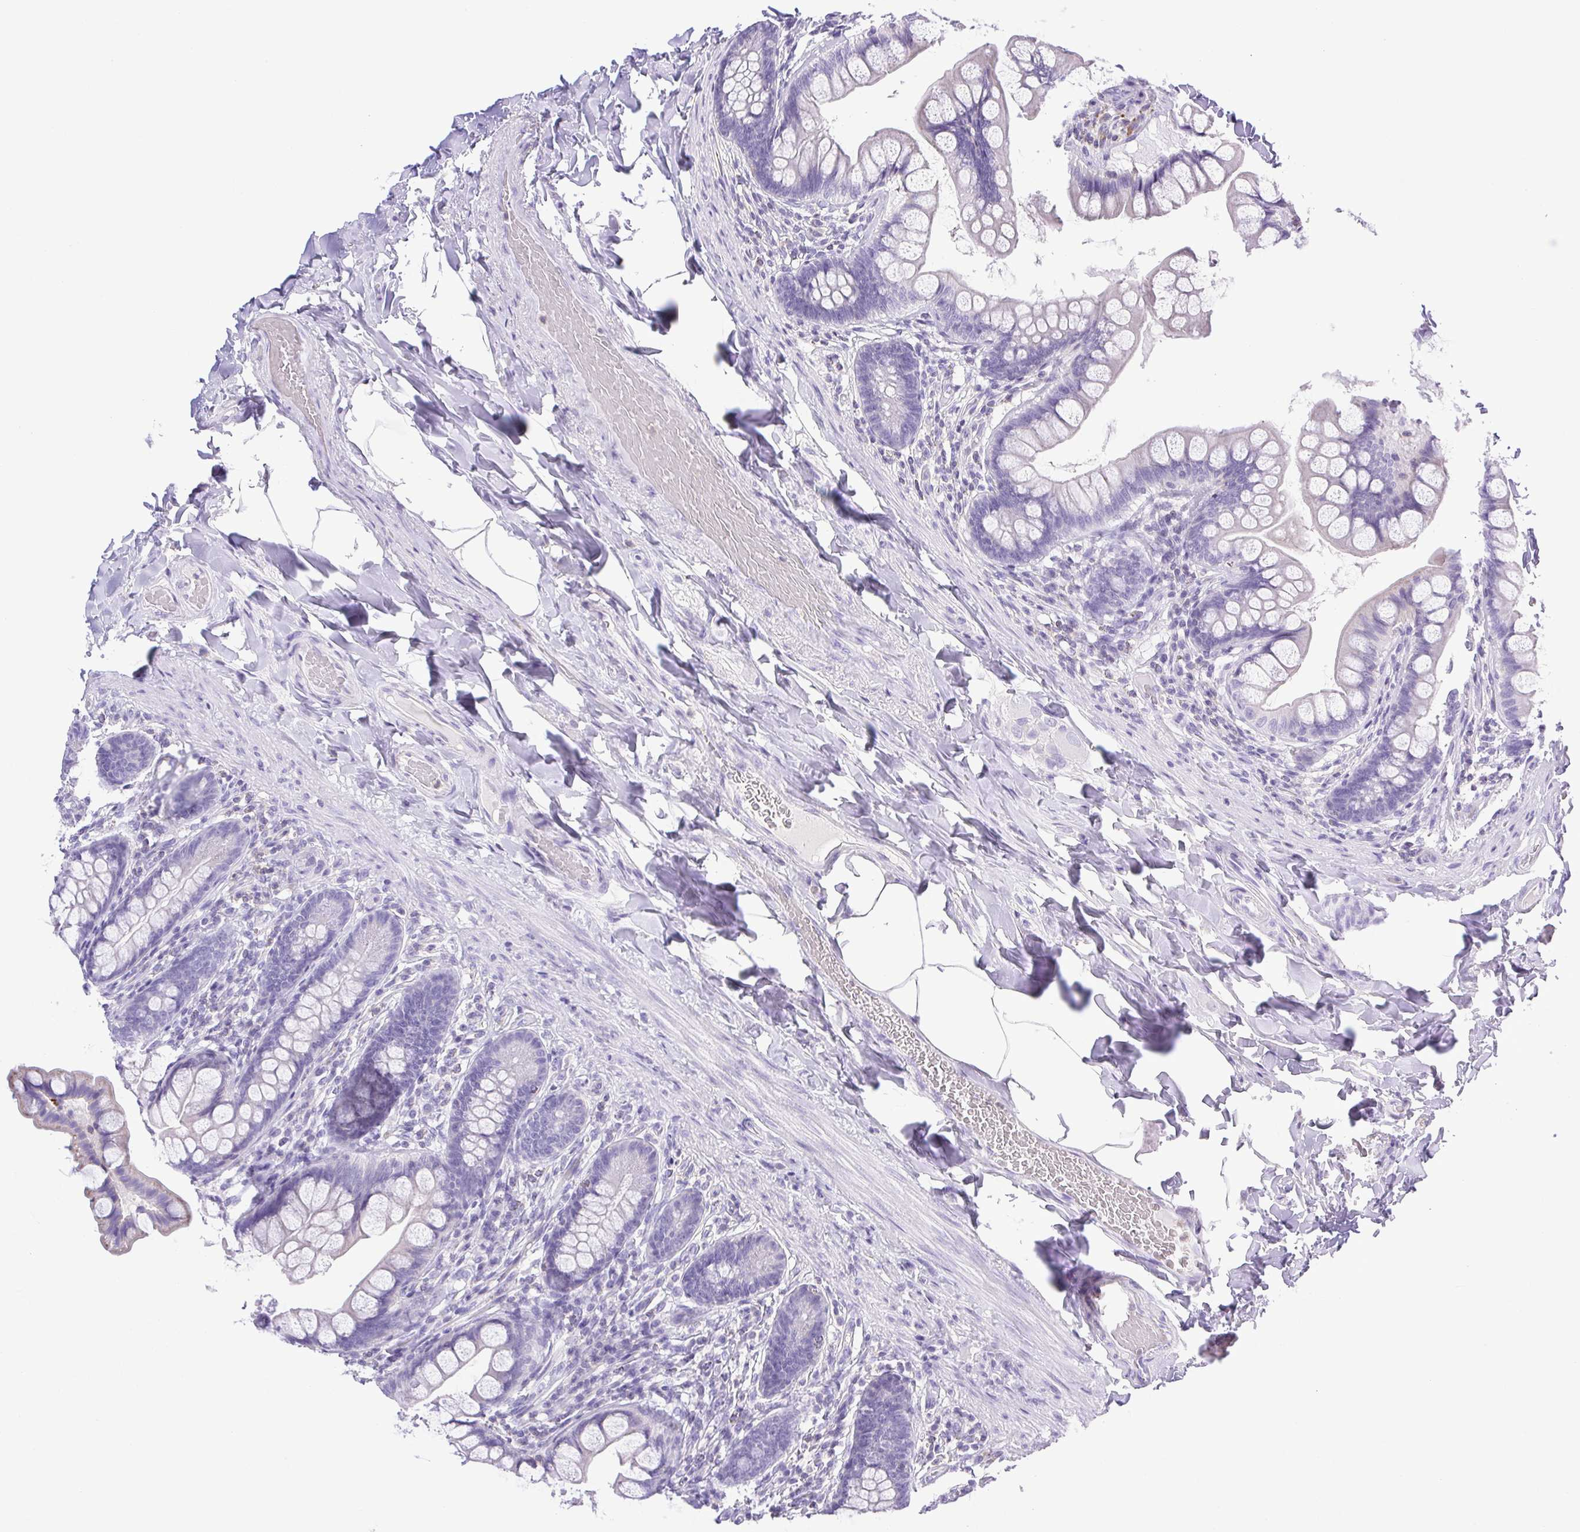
{"staining": {"intensity": "negative", "quantity": "none", "location": "none"}, "tissue": "small intestine", "cell_type": "Glandular cells", "image_type": "normal", "snomed": [{"axis": "morphology", "description": "Normal tissue, NOS"}, {"axis": "topography", "description": "Small intestine"}], "caption": "IHC of normal small intestine shows no staining in glandular cells. (Stains: DAB (3,3'-diaminobenzidine) immunohistochemistry with hematoxylin counter stain, Microscopy: brightfield microscopy at high magnification).", "gene": "SYNPR", "patient": {"sex": "male", "age": 70}}